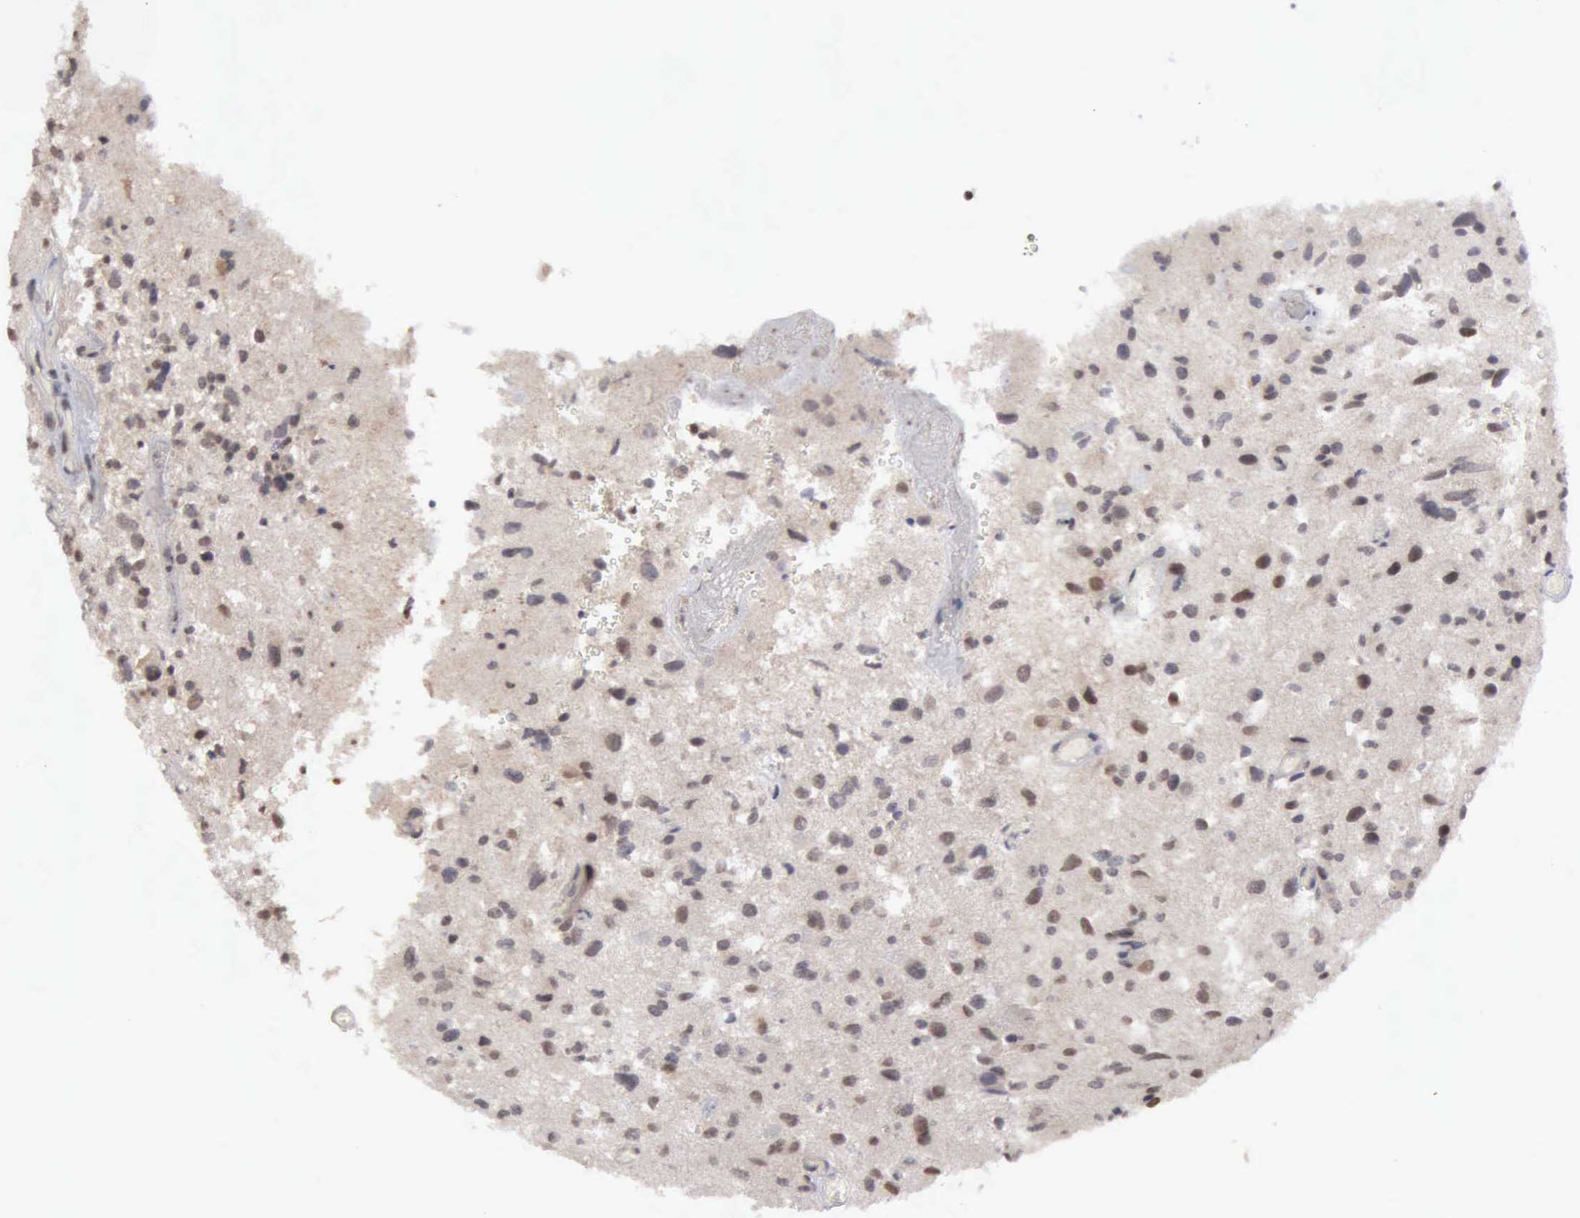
{"staining": {"intensity": "negative", "quantity": "none", "location": "none"}, "tissue": "glioma", "cell_type": "Tumor cells", "image_type": "cancer", "snomed": [{"axis": "morphology", "description": "Glioma, malignant, High grade"}, {"axis": "topography", "description": "Brain"}], "caption": "The micrograph demonstrates no staining of tumor cells in malignant high-grade glioma.", "gene": "CDKN2A", "patient": {"sex": "male", "age": 69}}